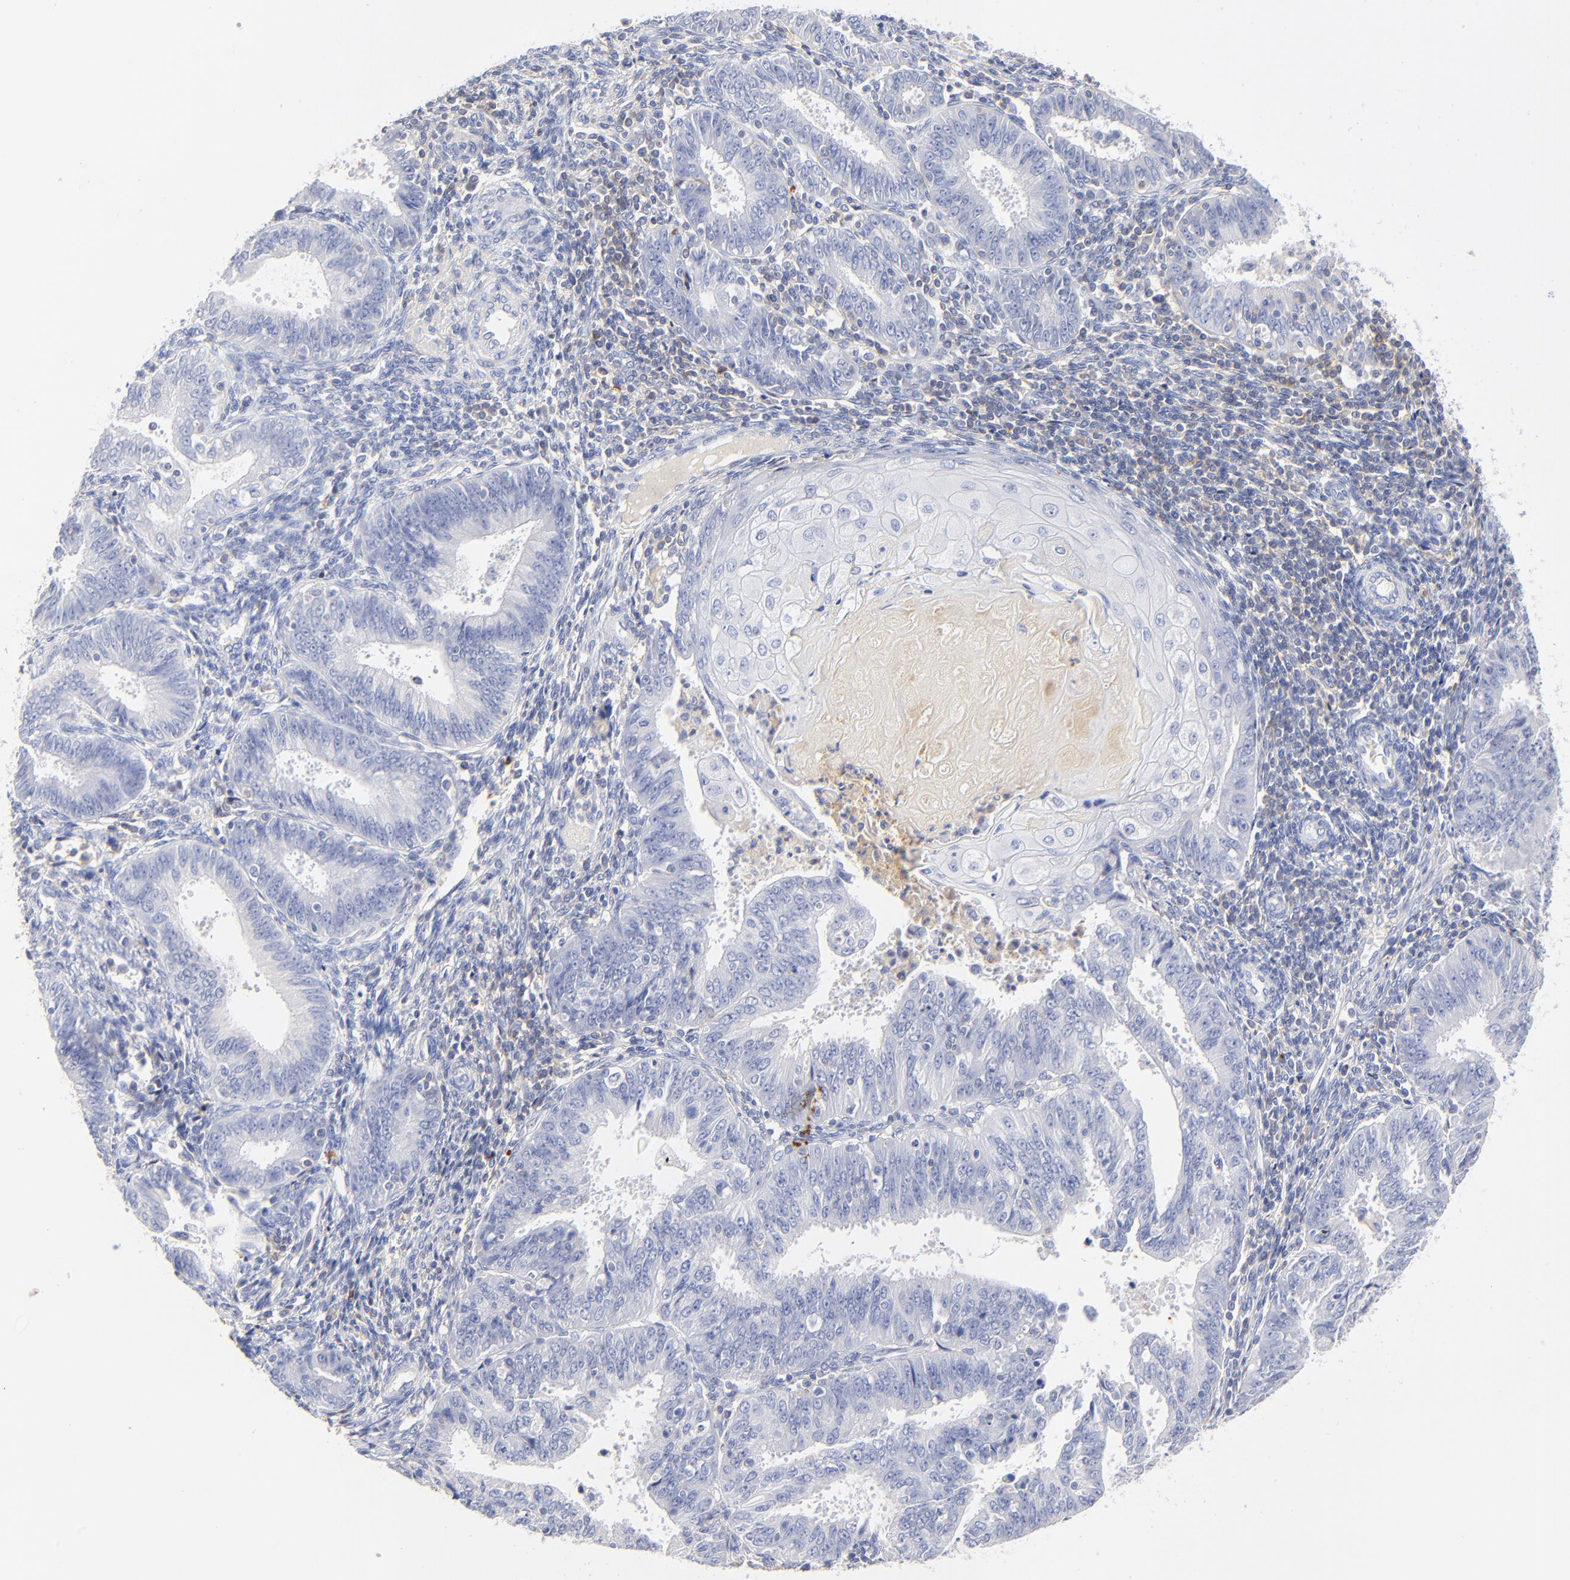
{"staining": {"intensity": "negative", "quantity": "none", "location": "none"}, "tissue": "endometrial cancer", "cell_type": "Tumor cells", "image_type": "cancer", "snomed": [{"axis": "morphology", "description": "Adenocarcinoma, NOS"}, {"axis": "topography", "description": "Endometrium"}], "caption": "Image shows no protein staining in tumor cells of endometrial cancer tissue.", "gene": "MDGA2", "patient": {"sex": "female", "age": 42}}